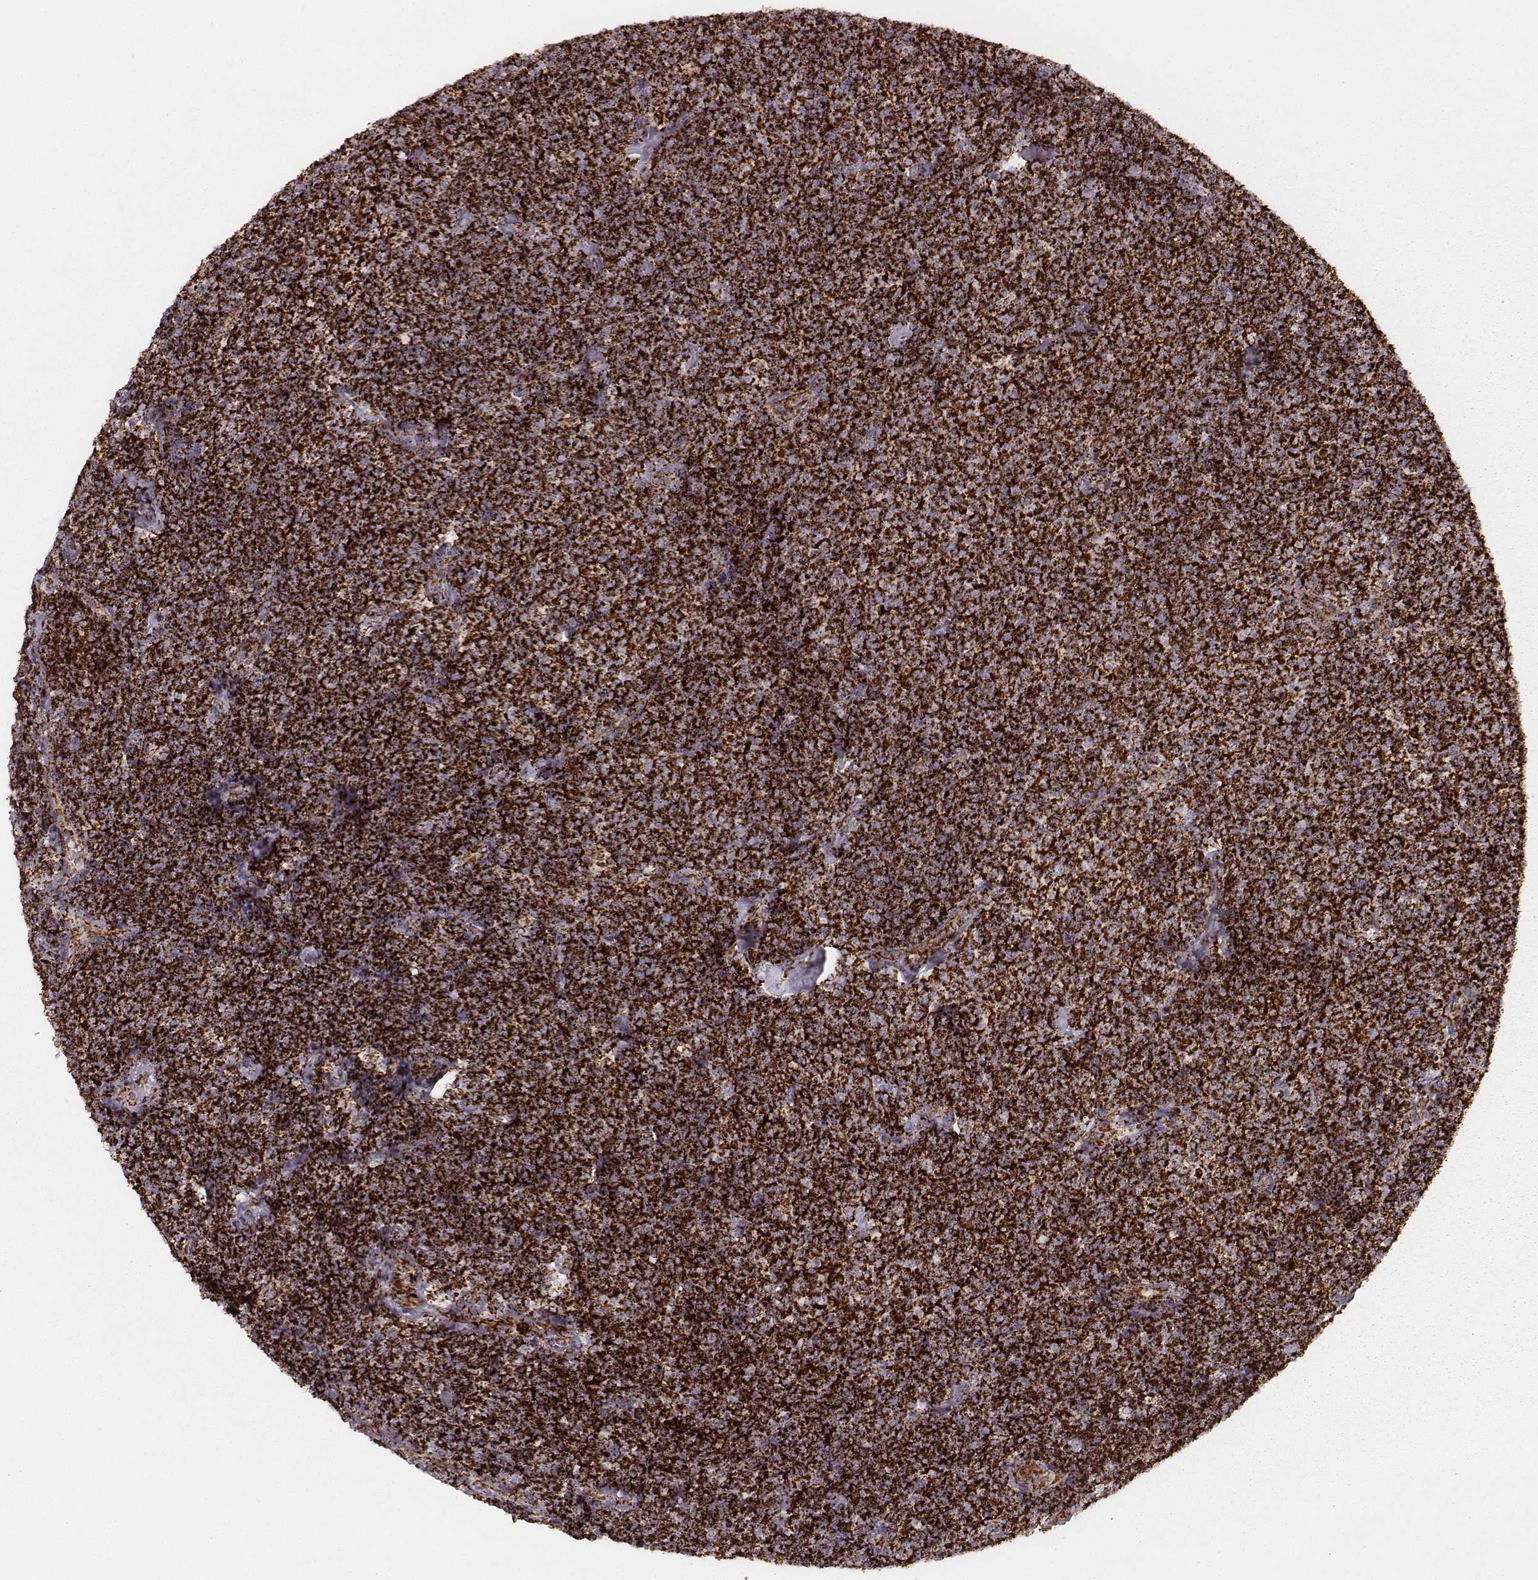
{"staining": {"intensity": "strong", "quantity": ">75%", "location": "cytoplasmic/membranous"}, "tissue": "lymphoma", "cell_type": "Tumor cells", "image_type": "cancer", "snomed": [{"axis": "morphology", "description": "Malignant lymphoma, non-Hodgkin's type, Low grade"}, {"axis": "topography", "description": "Lymph node"}], "caption": "Malignant lymphoma, non-Hodgkin's type (low-grade) stained with immunohistochemistry exhibits strong cytoplasmic/membranous expression in about >75% of tumor cells. (Brightfield microscopy of DAB IHC at high magnification).", "gene": "CS", "patient": {"sex": "male", "age": 81}}